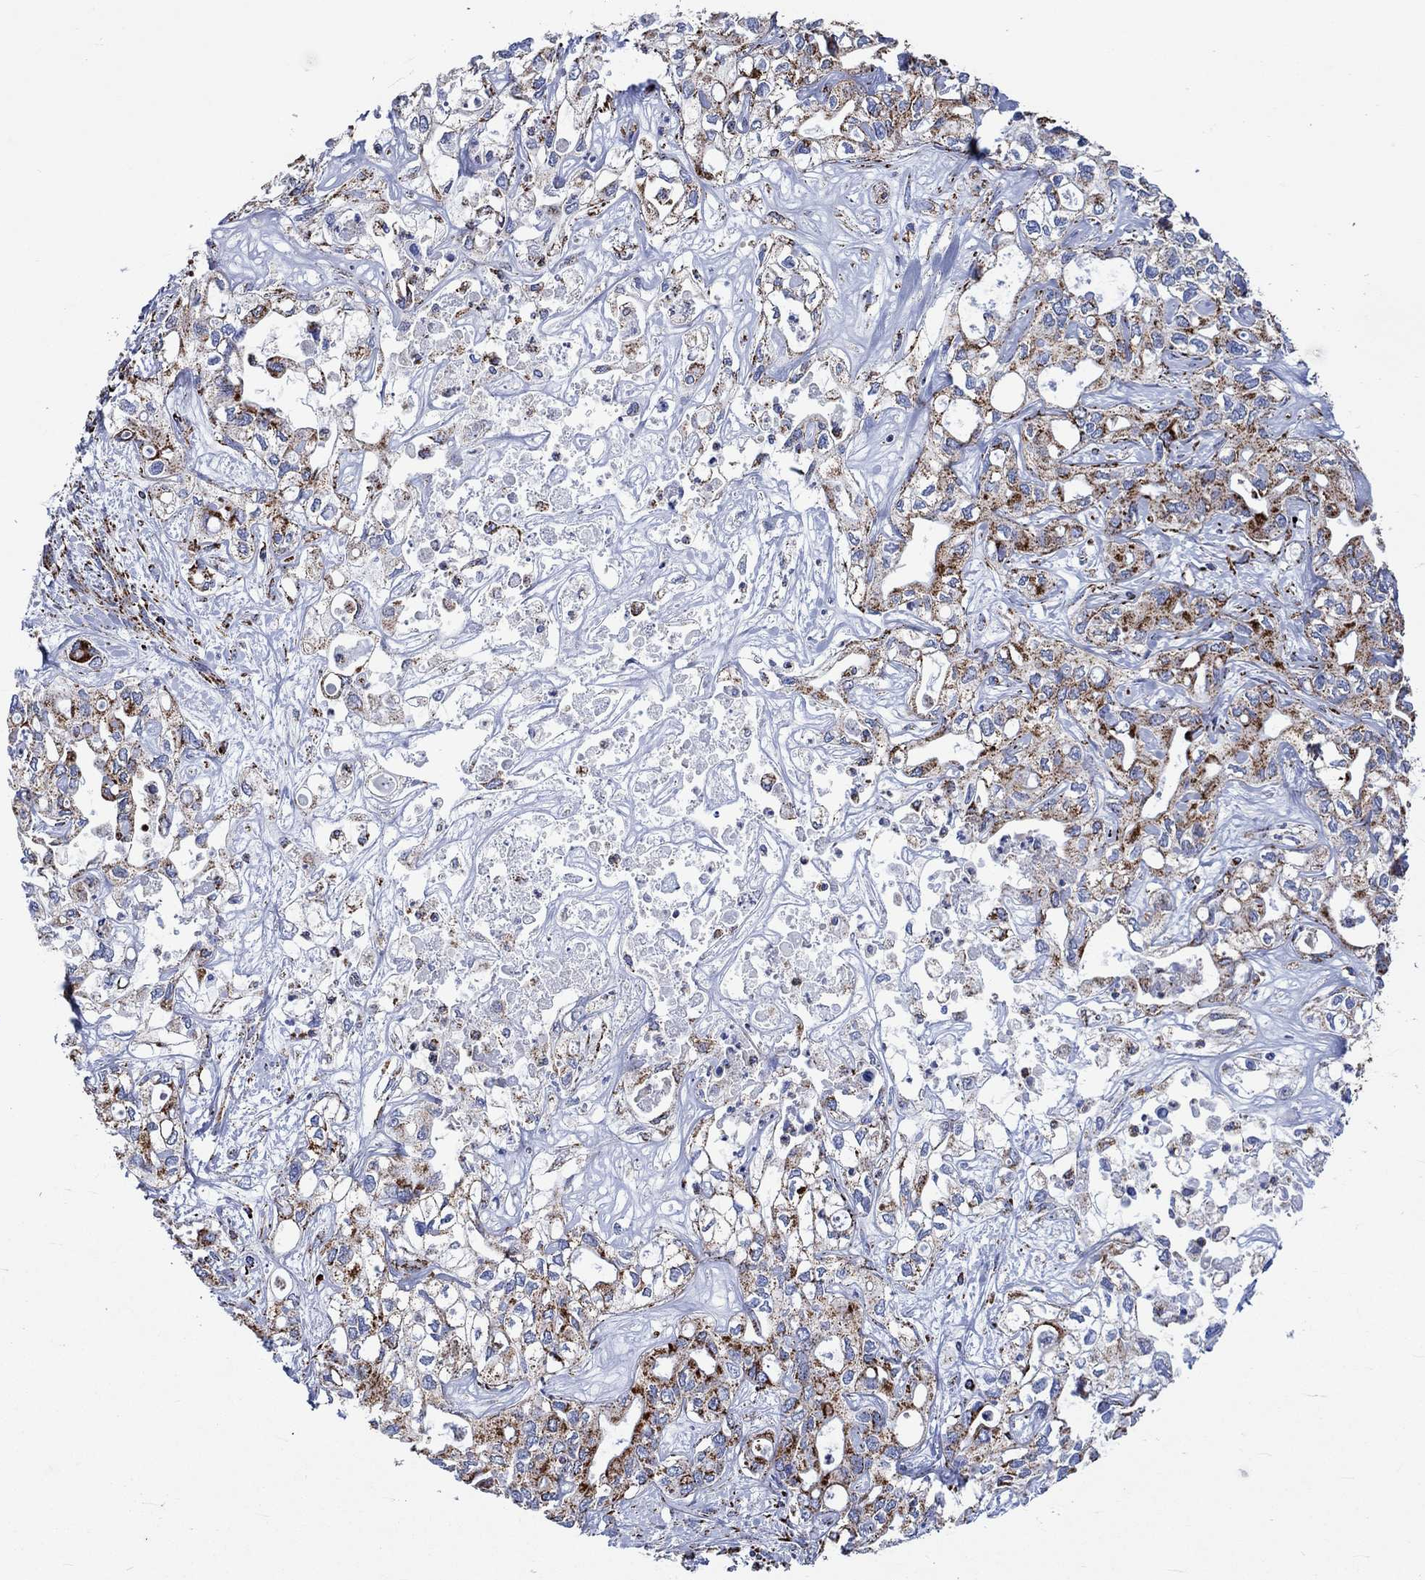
{"staining": {"intensity": "strong", "quantity": "25%-75%", "location": "cytoplasmic/membranous"}, "tissue": "liver cancer", "cell_type": "Tumor cells", "image_type": "cancer", "snomed": [{"axis": "morphology", "description": "Cholangiocarcinoma"}, {"axis": "topography", "description": "Liver"}], "caption": "Protein staining shows strong cytoplasmic/membranous positivity in about 25%-75% of tumor cells in cholangiocarcinoma (liver). The staining was performed using DAB, with brown indicating positive protein expression. Nuclei are stained blue with hematoxylin.", "gene": "RCE1", "patient": {"sex": "female", "age": 64}}